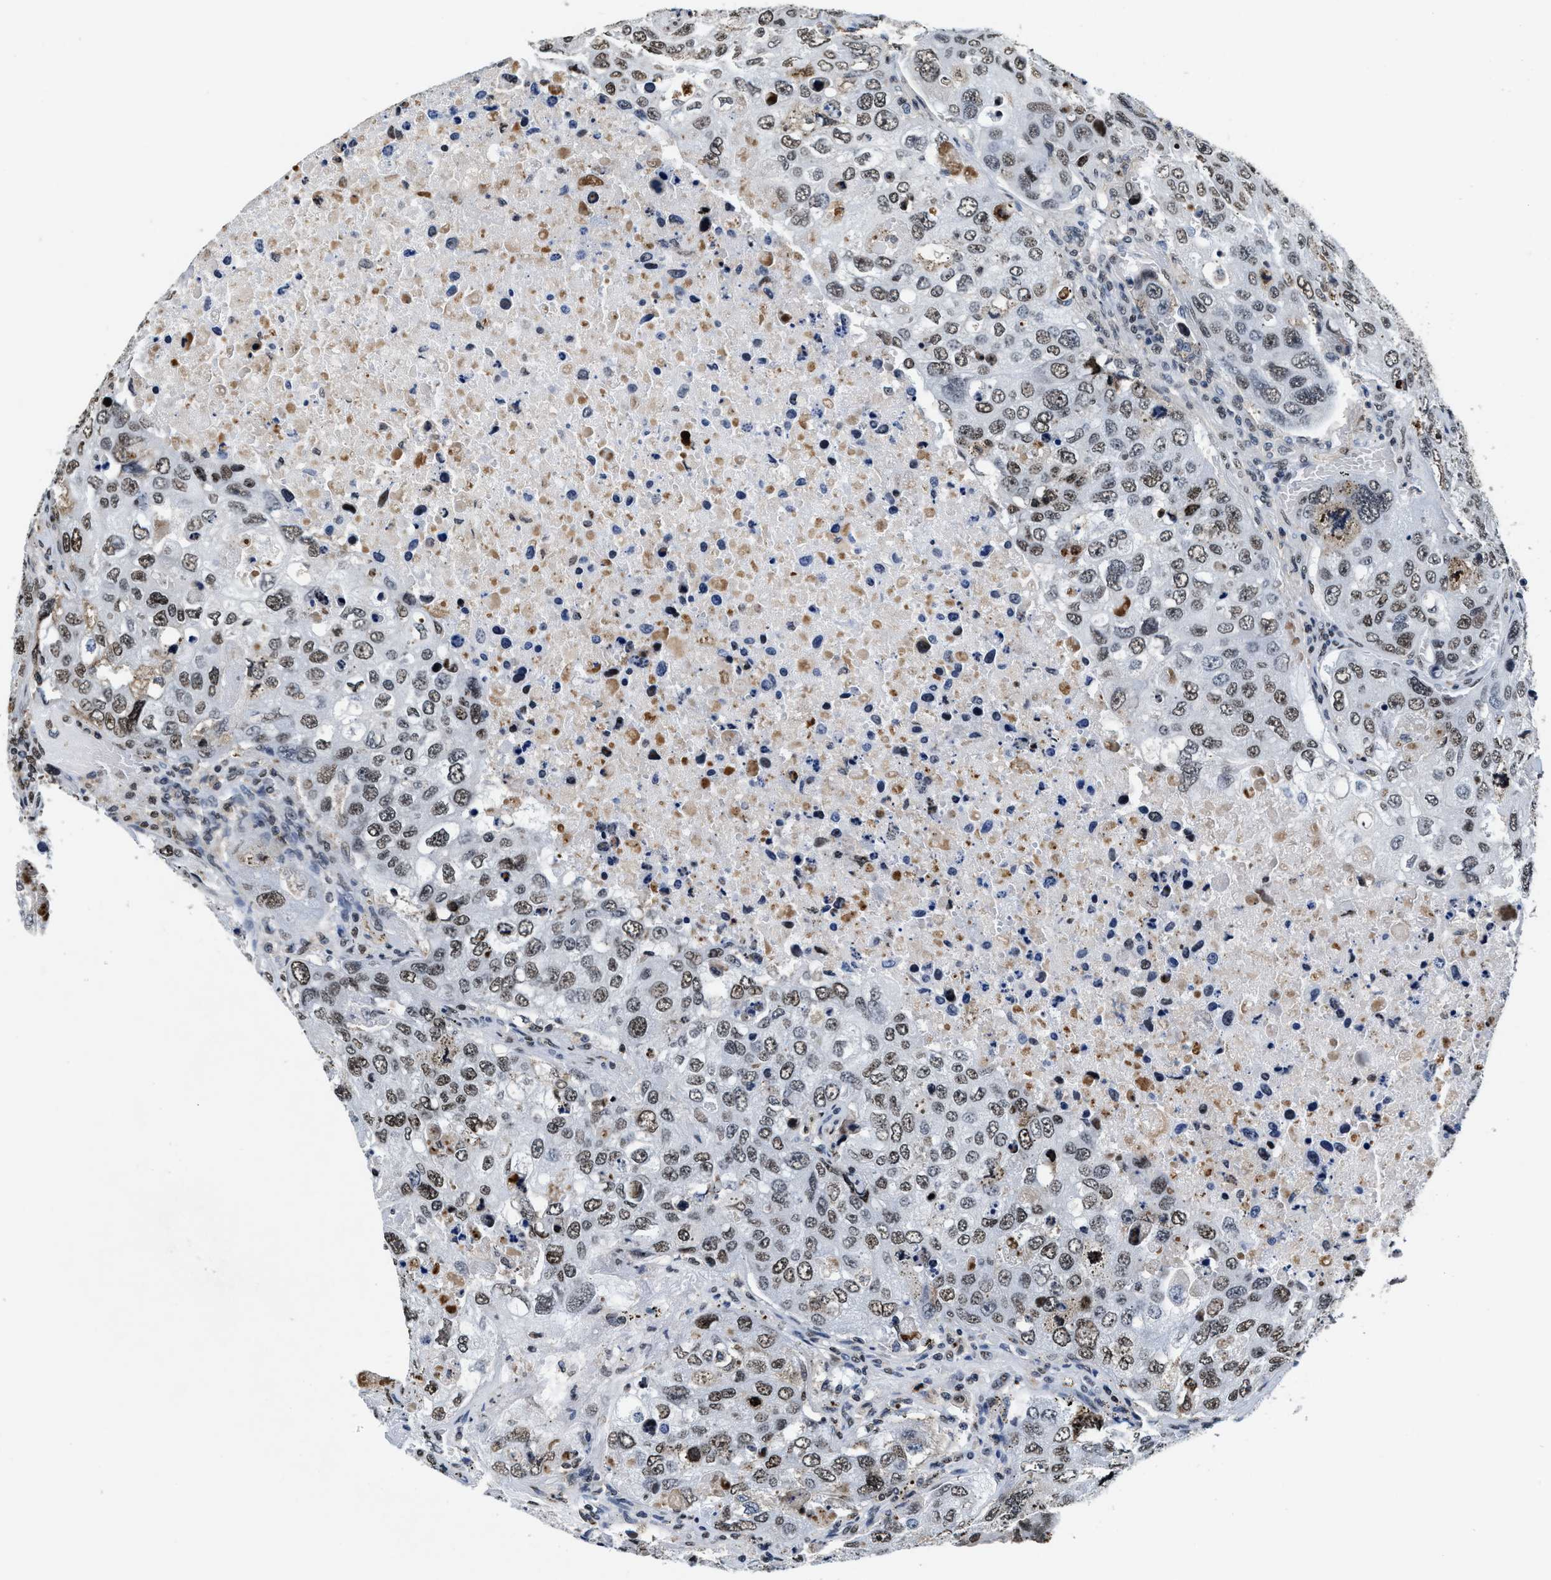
{"staining": {"intensity": "moderate", "quantity": "25%-75%", "location": "nuclear"}, "tissue": "urothelial cancer", "cell_type": "Tumor cells", "image_type": "cancer", "snomed": [{"axis": "morphology", "description": "Urothelial carcinoma, High grade"}, {"axis": "topography", "description": "Lymph node"}, {"axis": "topography", "description": "Urinary bladder"}], "caption": "This histopathology image demonstrates high-grade urothelial carcinoma stained with immunohistochemistry (IHC) to label a protein in brown. The nuclear of tumor cells show moderate positivity for the protein. Nuclei are counter-stained blue.", "gene": "SUPT16H", "patient": {"sex": "male", "age": 51}}